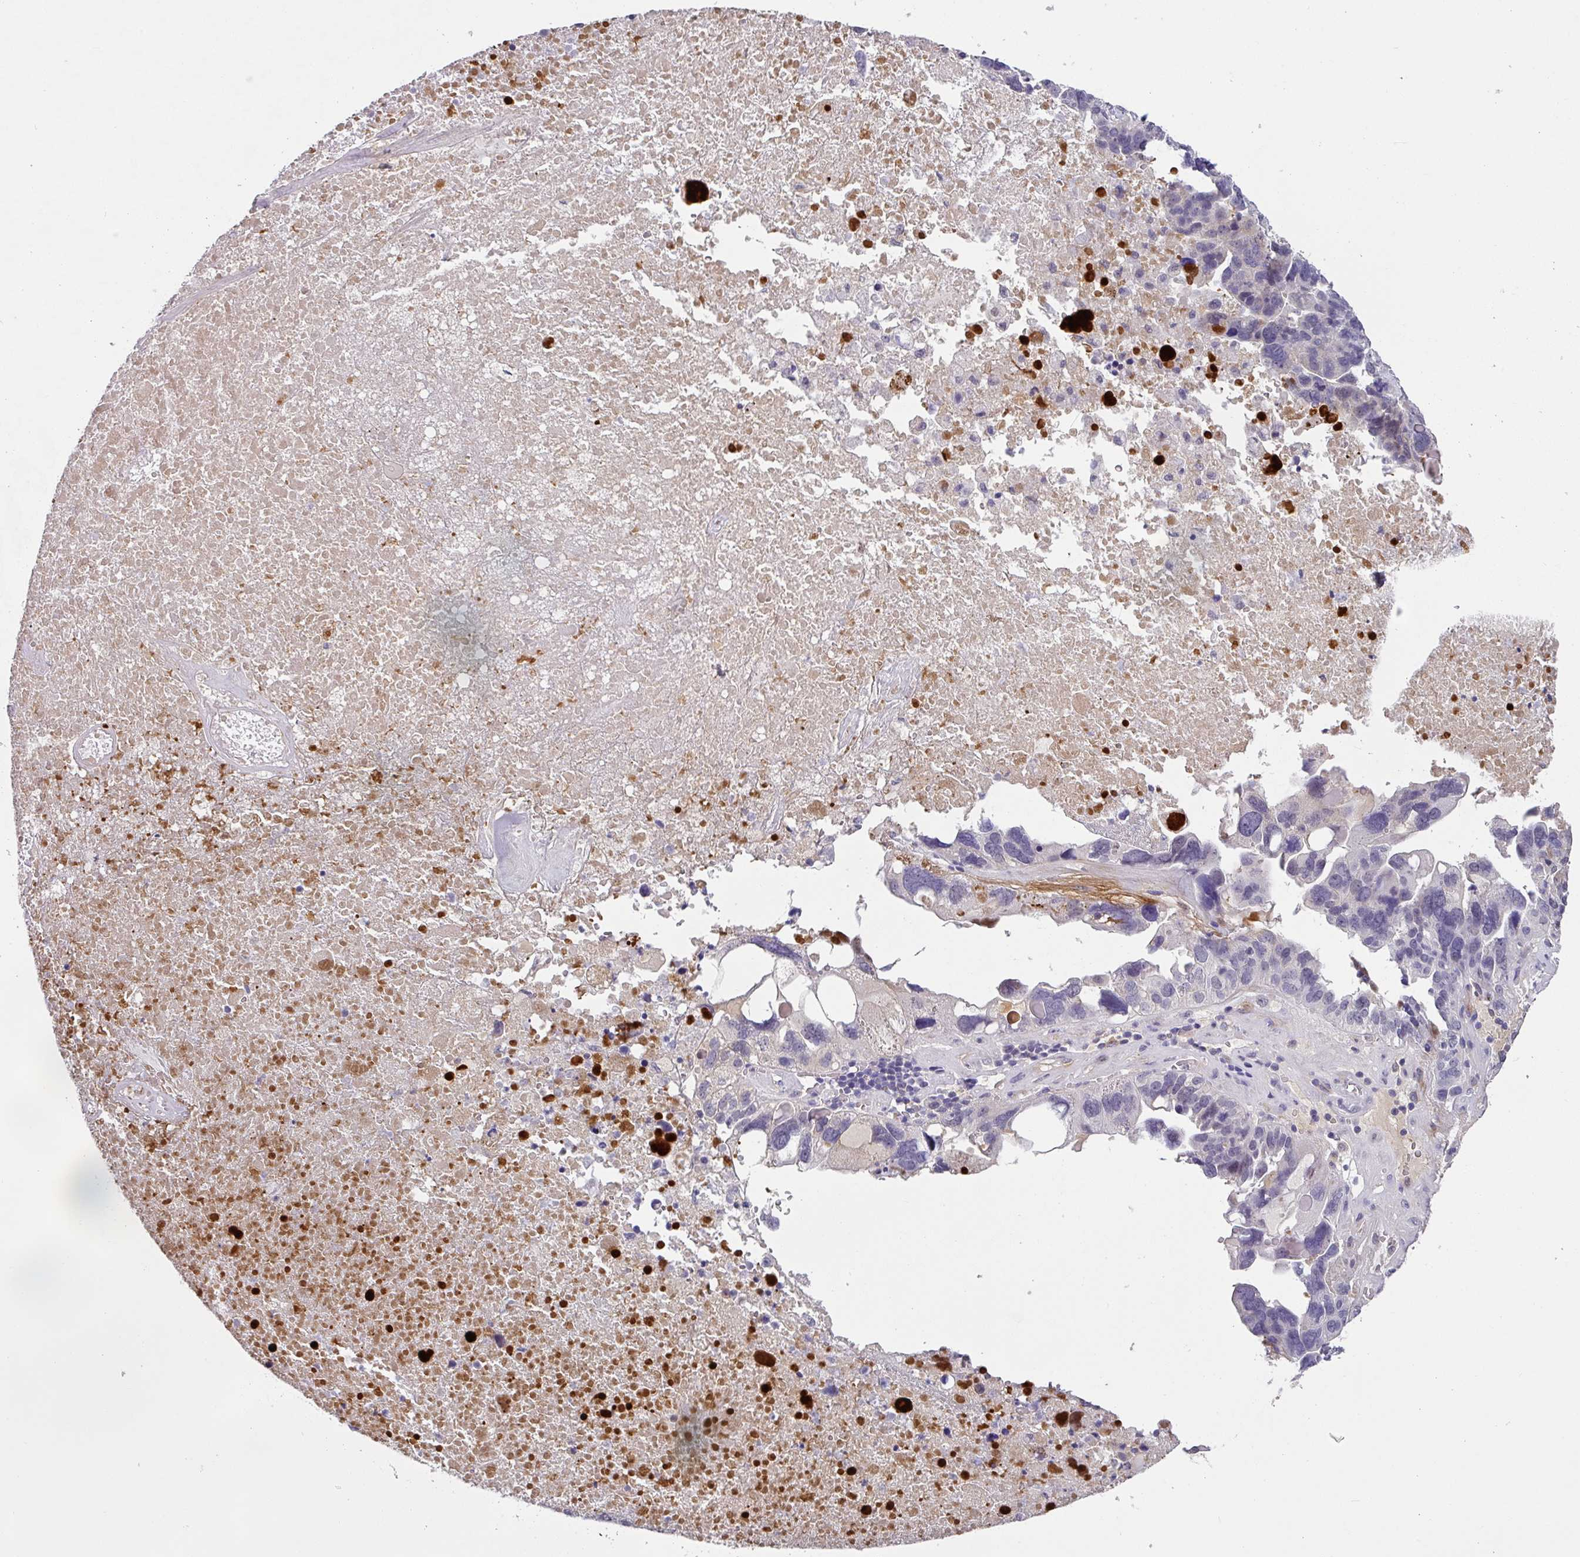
{"staining": {"intensity": "negative", "quantity": "none", "location": "none"}, "tissue": "ovarian cancer", "cell_type": "Tumor cells", "image_type": "cancer", "snomed": [{"axis": "morphology", "description": "Cystadenocarcinoma, serous, NOS"}, {"axis": "topography", "description": "Ovary"}], "caption": "Immunohistochemistry (IHC) of ovarian cancer displays no positivity in tumor cells.", "gene": "C1QB", "patient": {"sex": "female", "age": 59}}